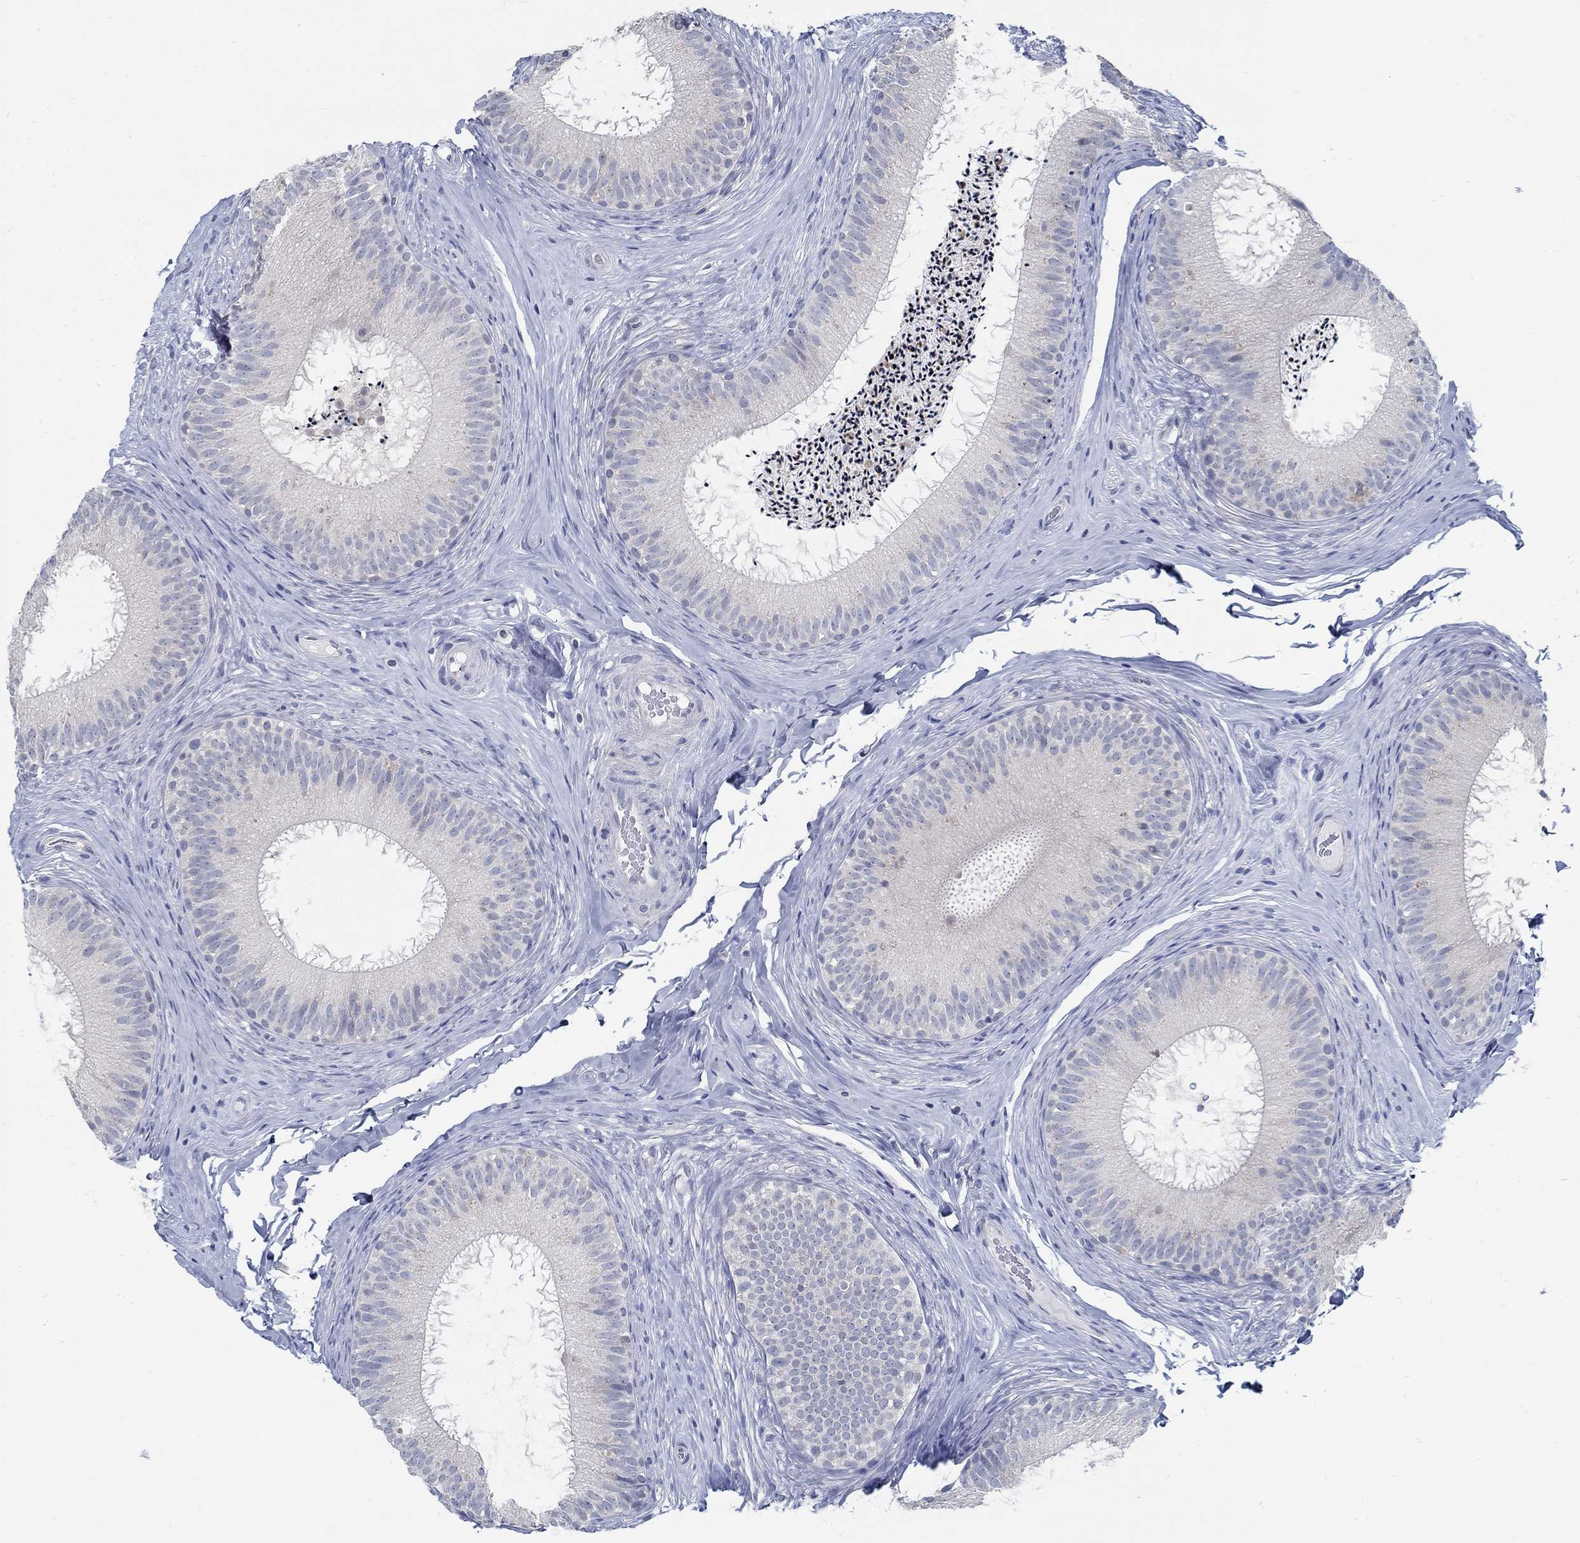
{"staining": {"intensity": "negative", "quantity": "none", "location": "none"}, "tissue": "epididymis", "cell_type": "Glandular cells", "image_type": "normal", "snomed": [{"axis": "morphology", "description": "Normal tissue, NOS"}, {"axis": "morphology", "description": "Carcinoma, Embryonal, NOS"}, {"axis": "topography", "description": "Testis"}, {"axis": "topography", "description": "Epididymis"}], "caption": "Epididymis stained for a protein using IHC displays no positivity glandular cells.", "gene": "PCDH11X", "patient": {"sex": "male", "age": 24}}